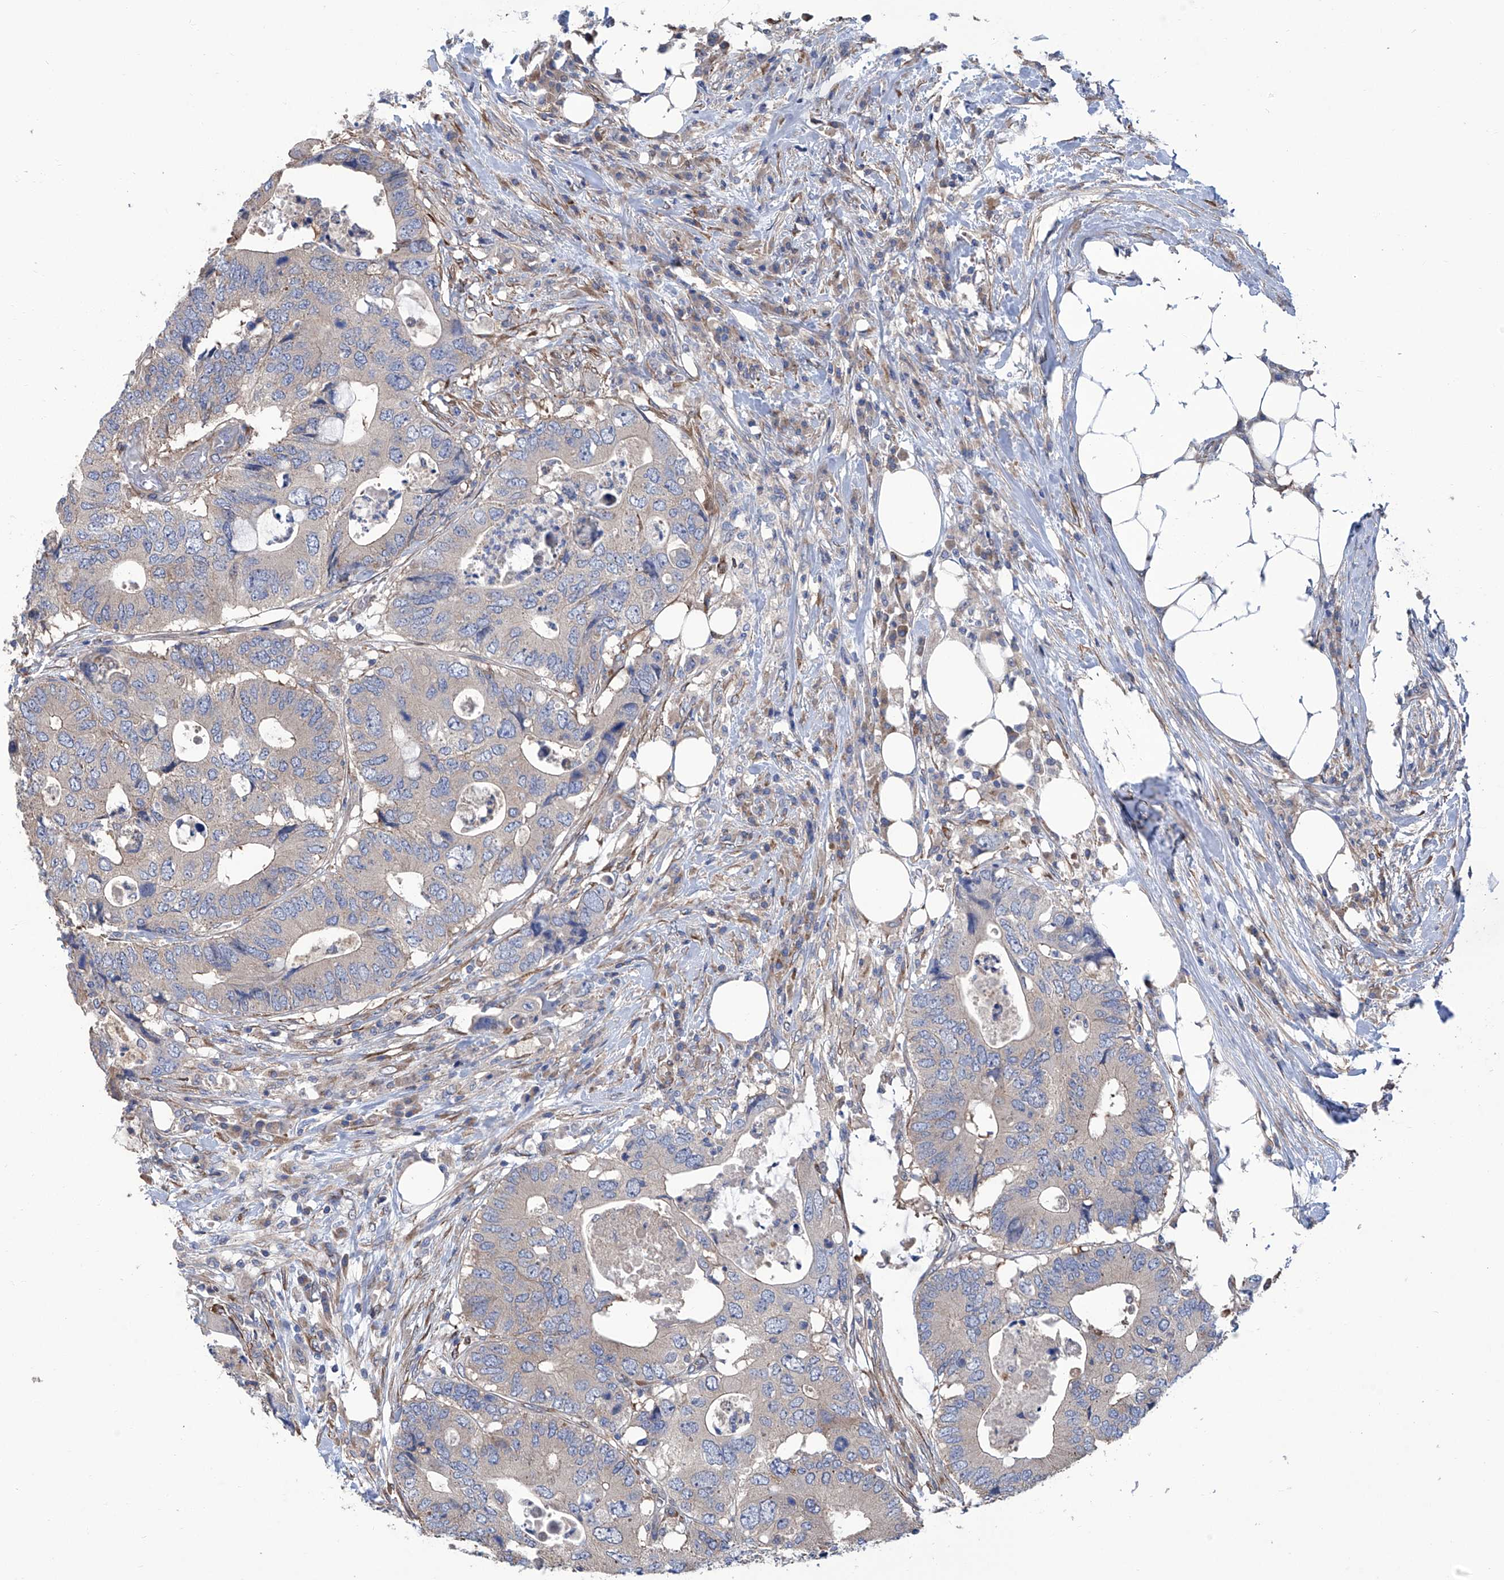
{"staining": {"intensity": "negative", "quantity": "none", "location": "none"}, "tissue": "colorectal cancer", "cell_type": "Tumor cells", "image_type": "cancer", "snomed": [{"axis": "morphology", "description": "Adenocarcinoma, NOS"}, {"axis": "topography", "description": "Colon"}], "caption": "Histopathology image shows no significant protein positivity in tumor cells of colorectal cancer. (DAB immunohistochemistry, high magnification).", "gene": "SMS", "patient": {"sex": "male", "age": 71}}